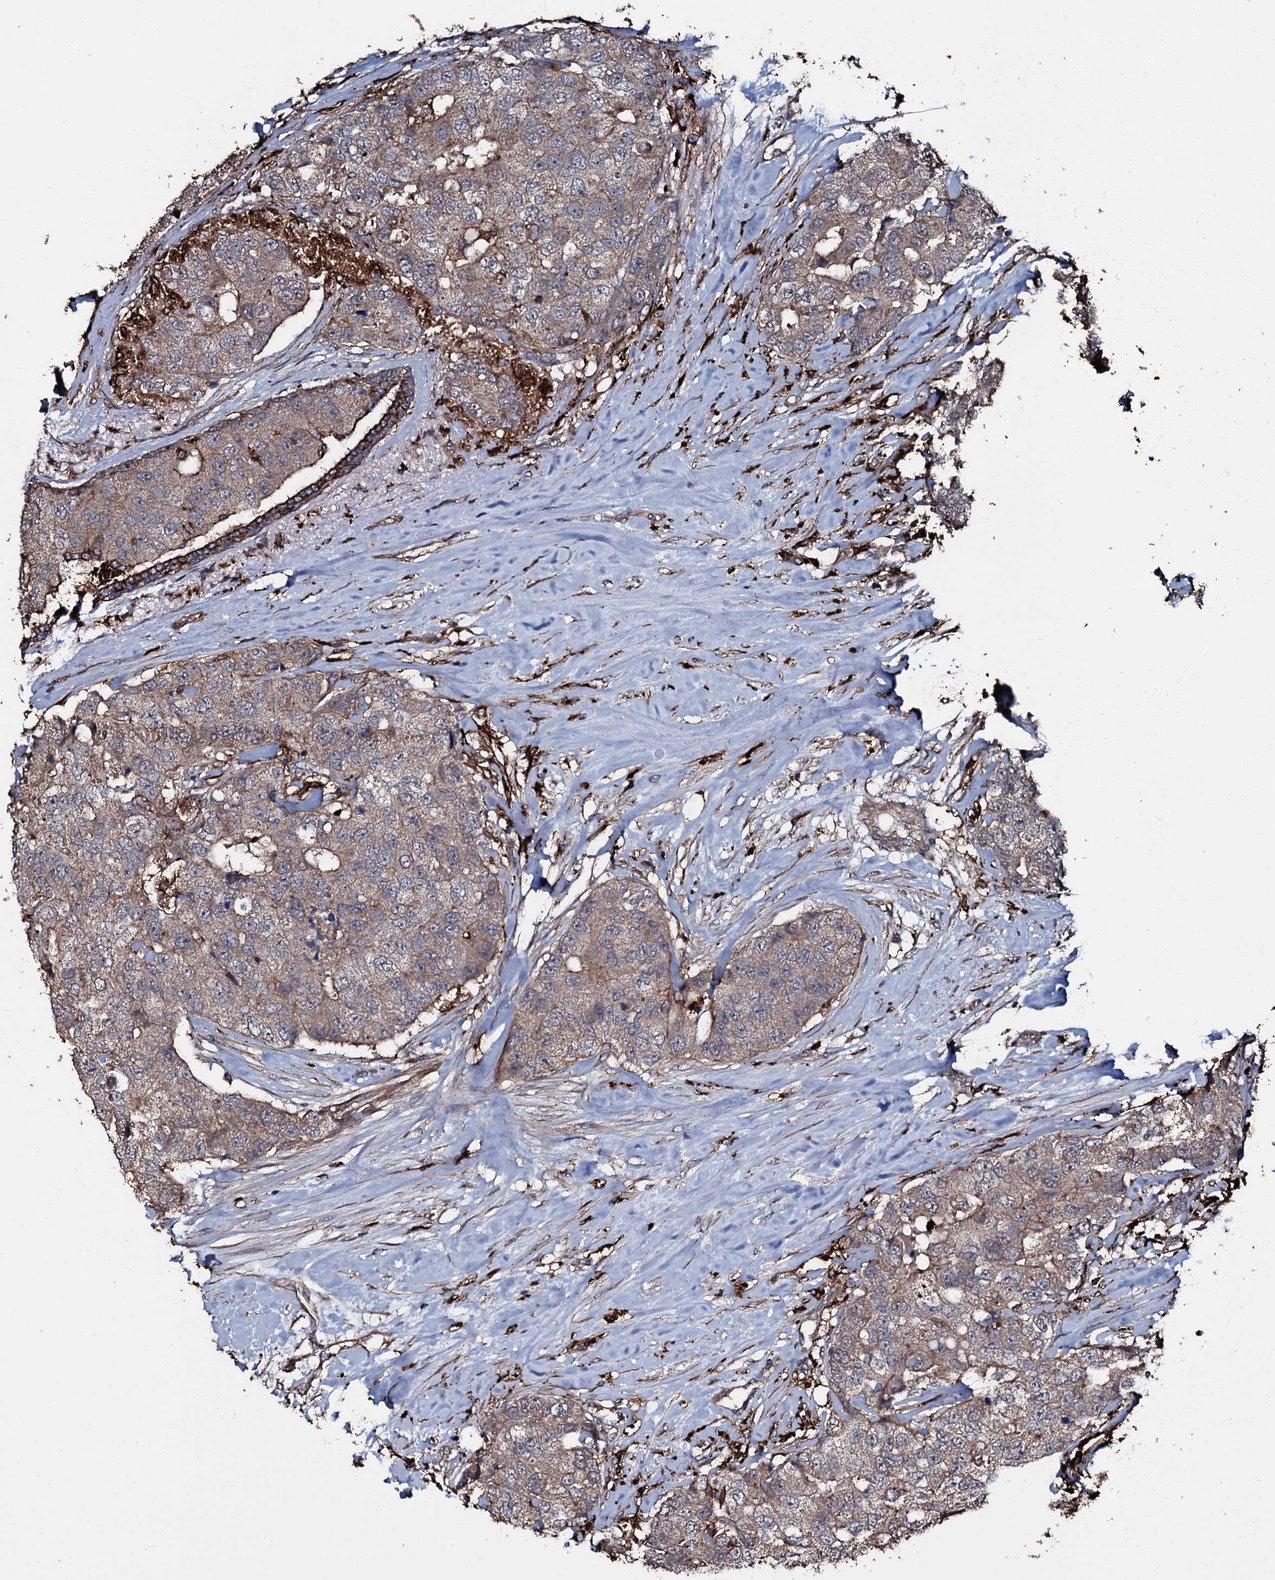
{"staining": {"intensity": "weak", "quantity": ">75%", "location": "cytoplasmic/membranous"}, "tissue": "breast cancer", "cell_type": "Tumor cells", "image_type": "cancer", "snomed": [{"axis": "morphology", "description": "Duct carcinoma"}, {"axis": "topography", "description": "Breast"}], "caption": "Breast invasive ductal carcinoma stained for a protein (brown) reveals weak cytoplasmic/membranous positive positivity in about >75% of tumor cells.", "gene": "TPGS2", "patient": {"sex": "female", "age": 62}}